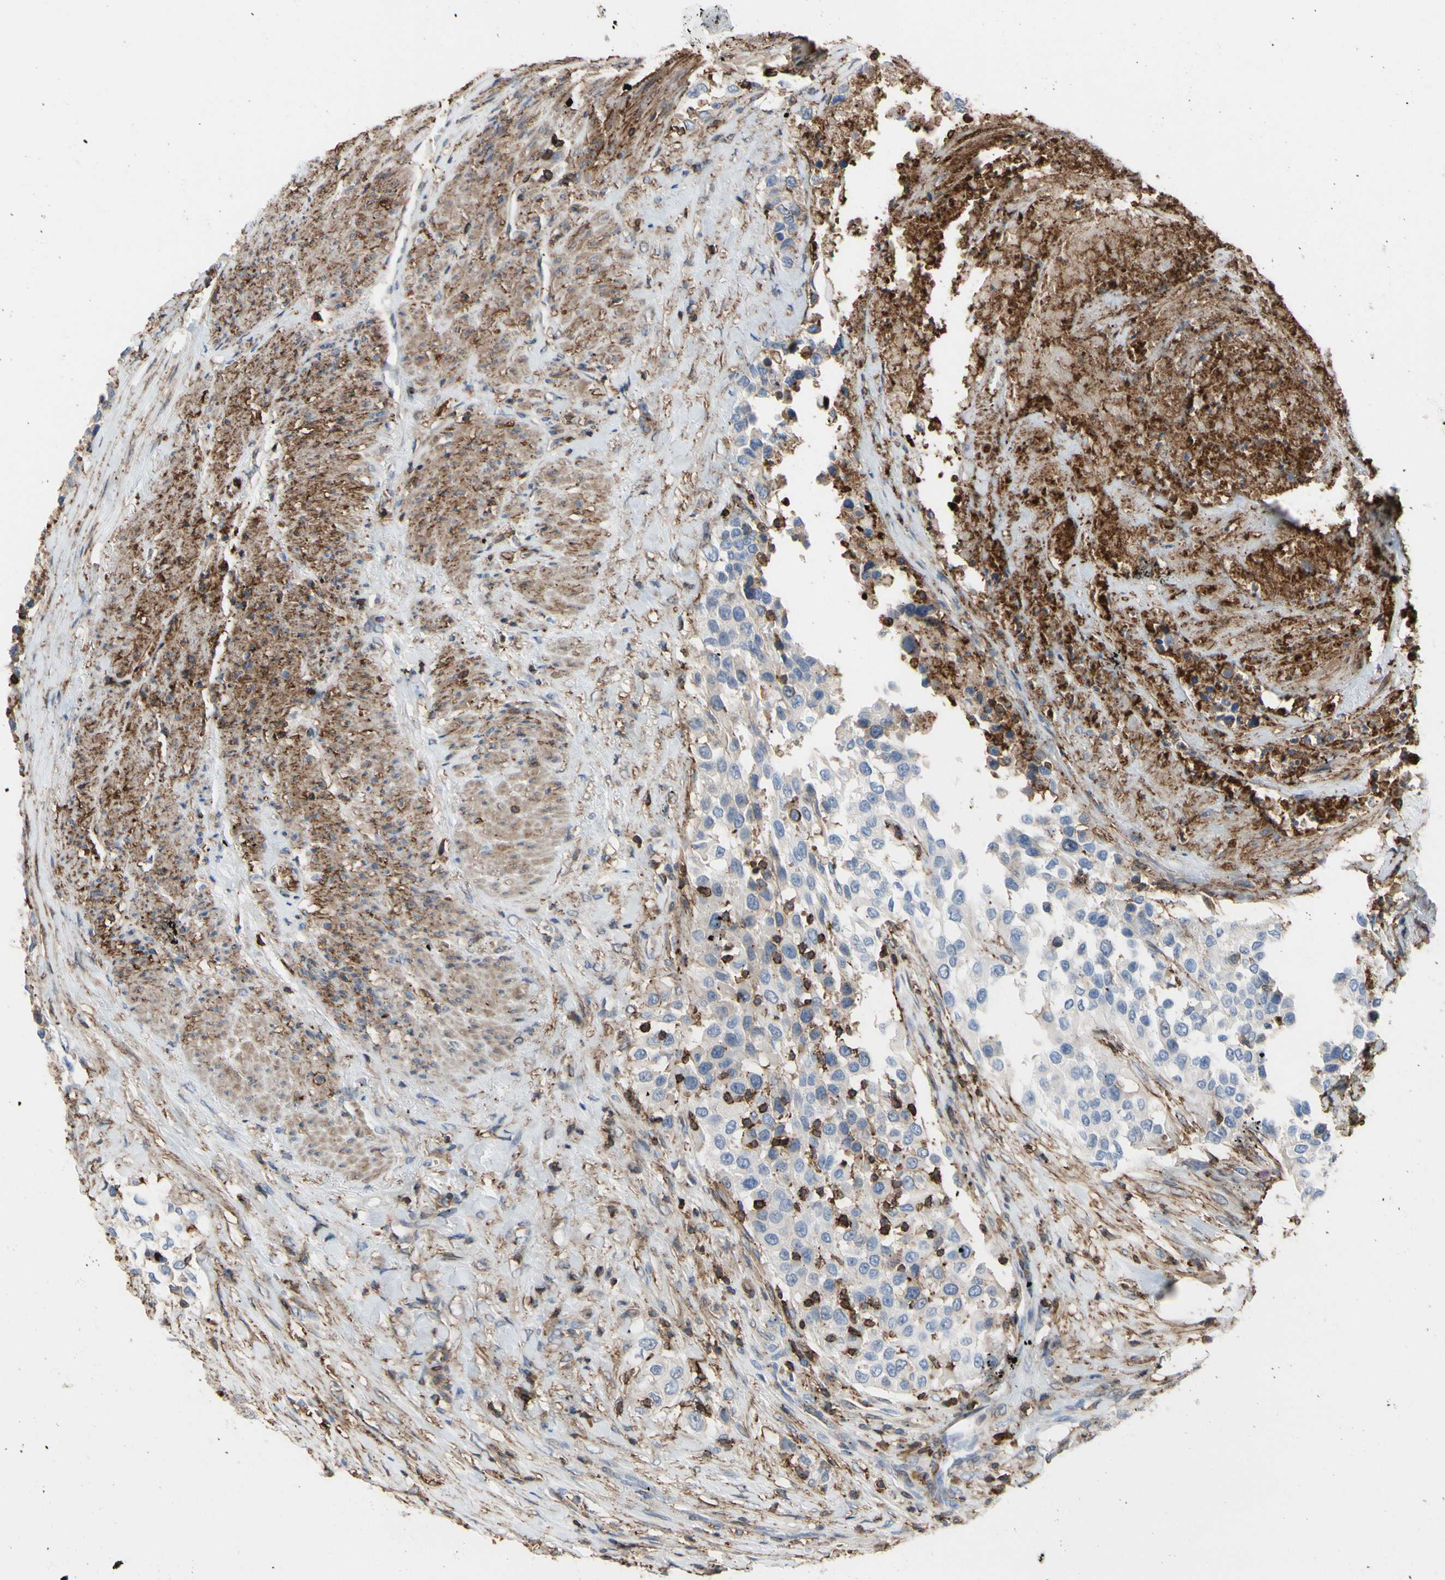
{"staining": {"intensity": "negative", "quantity": "none", "location": "none"}, "tissue": "urothelial cancer", "cell_type": "Tumor cells", "image_type": "cancer", "snomed": [{"axis": "morphology", "description": "Urothelial carcinoma, High grade"}, {"axis": "topography", "description": "Urinary bladder"}], "caption": "DAB (3,3'-diaminobenzidine) immunohistochemical staining of human urothelial cancer demonstrates no significant expression in tumor cells.", "gene": "ANXA6", "patient": {"sex": "female", "age": 80}}